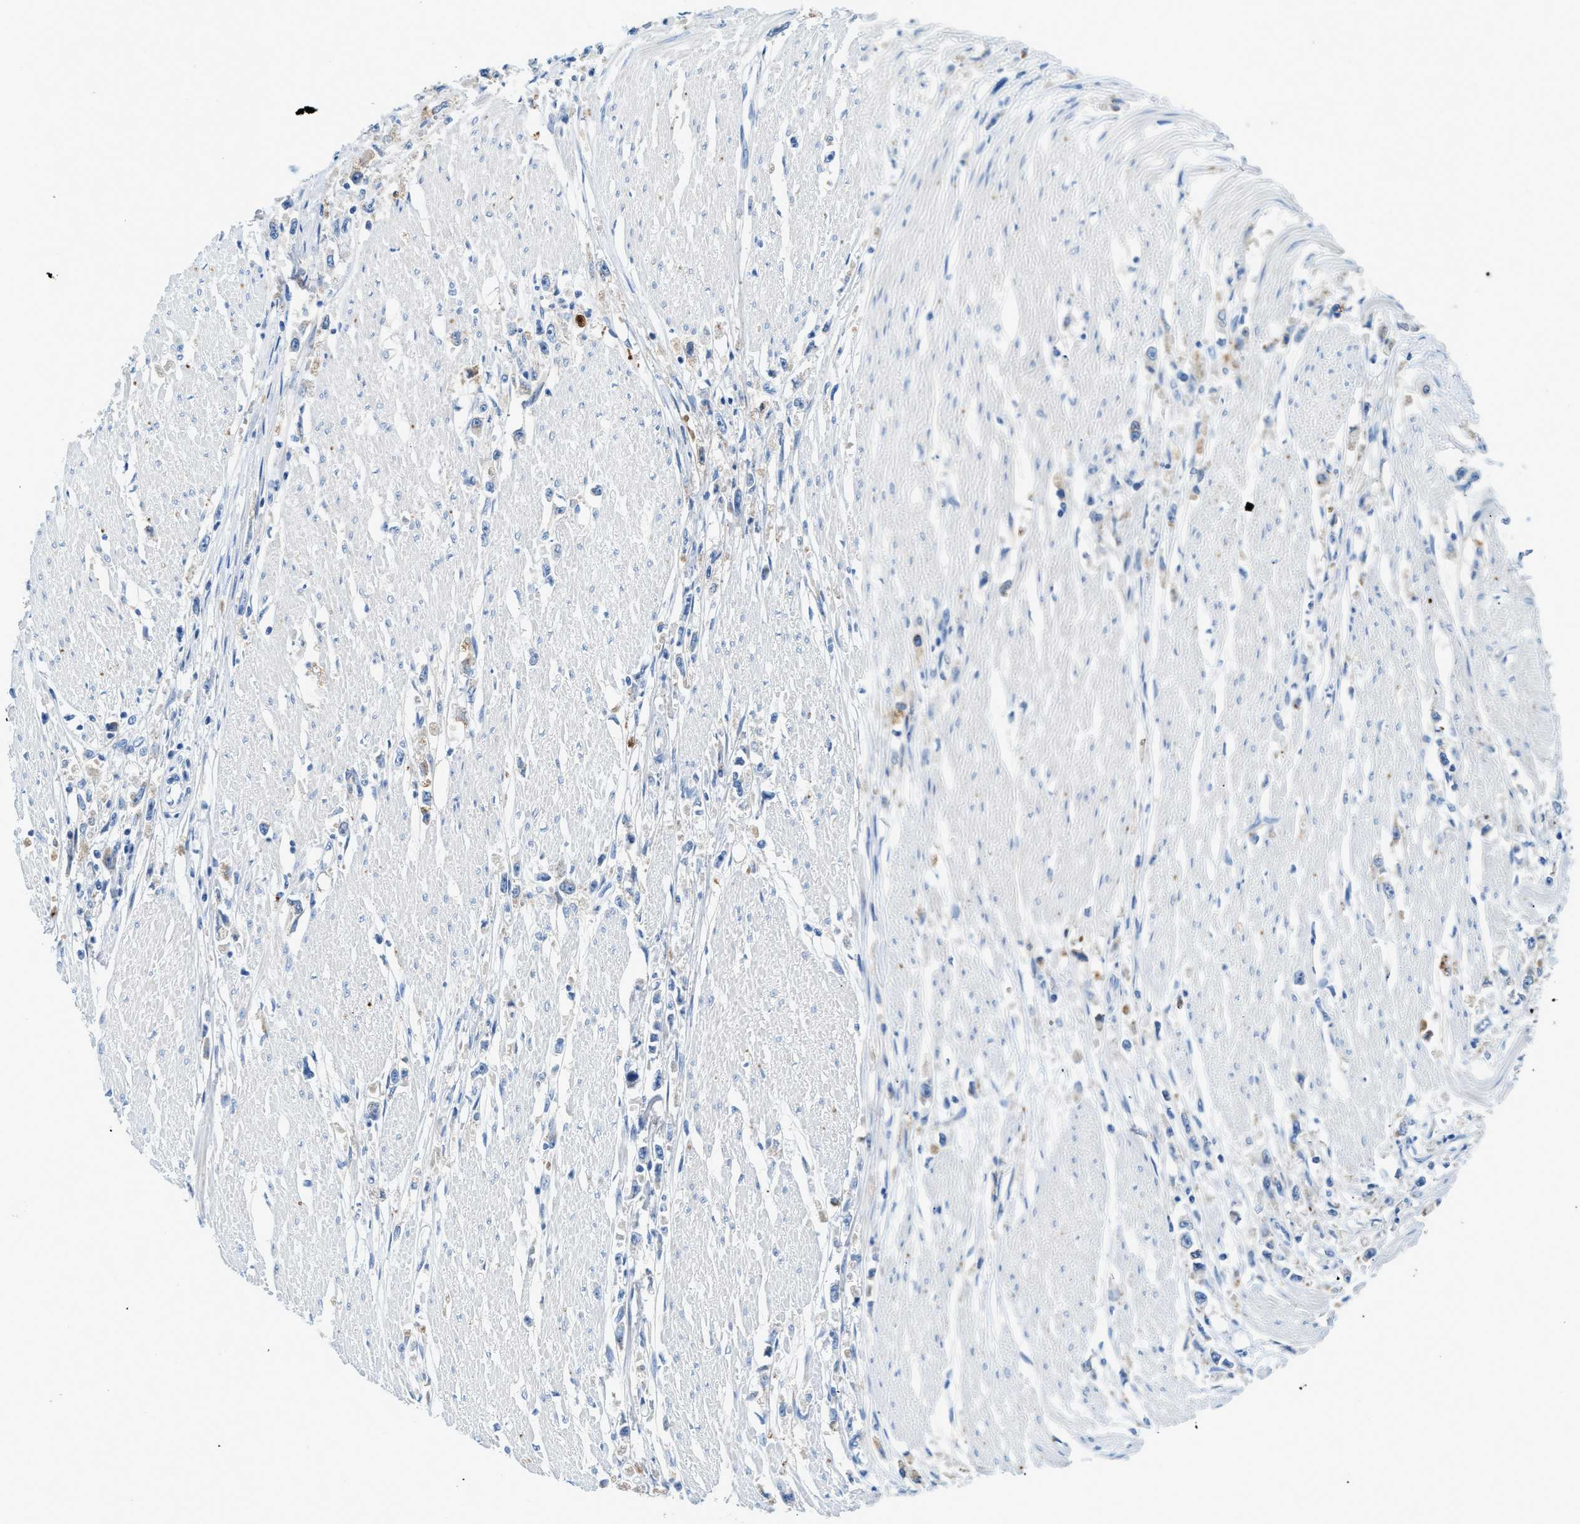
{"staining": {"intensity": "moderate", "quantity": "<25%", "location": "cytoplasmic/membranous"}, "tissue": "stomach cancer", "cell_type": "Tumor cells", "image_type": "cancer", "snomed": [{"axis": "morphology", "description": "Adenocarcinoma, NOS"}, {"axis": "topography", "description": "Stomach"}], "caption": "This is a histology image of immunohistochemistry (IHC) staining of adenocarcinoma (stomach), which shows moderate positivity in the cytoplasmic/membranous of tumor cells.", "gene": "TSPAN3", "patient": {"sex": "female", "age": 59}}